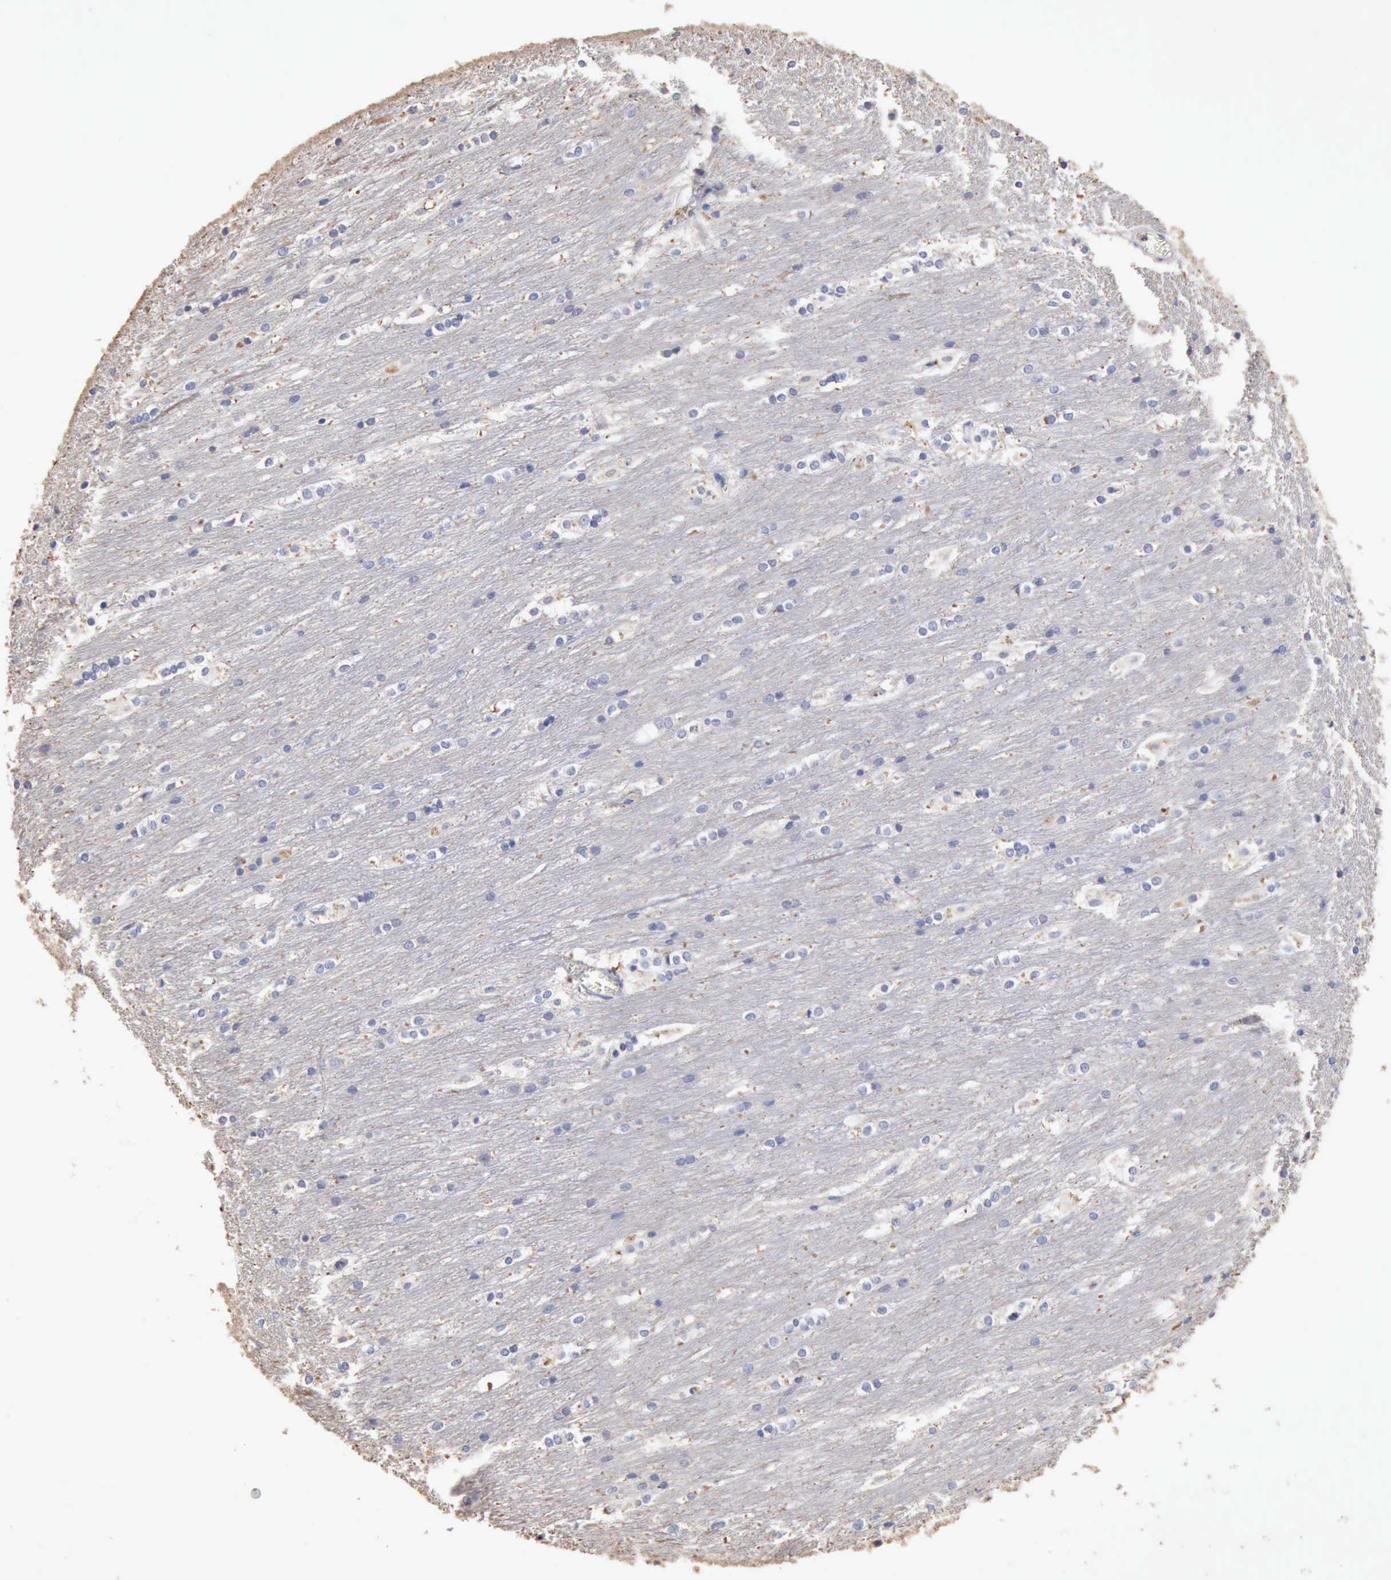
{"staining": {"intensity": "negative", "quantity": "none", "location": "none"}, "tissue": "caudate", "cell_type": "Glial cells", "image_type": "normal", "snomed": [{"axis": "morphology", "description": "Normal tissue, NOS"}, {"axis": "topography", "description": "Lateral ventricle wall"}], "caption": "A high-resolution histopathology image shows immunohistochemistry (IHC) staining of benign caudate, which shows no significant expression in glial cells. Brightfield microscopy of immunohistochemistry (IHC) stained with DAB (brown) and hematoxylin (blue), captured at high magnification.", "gene": "KRT6B", "patient": {"sex": "female", "age": 19}}